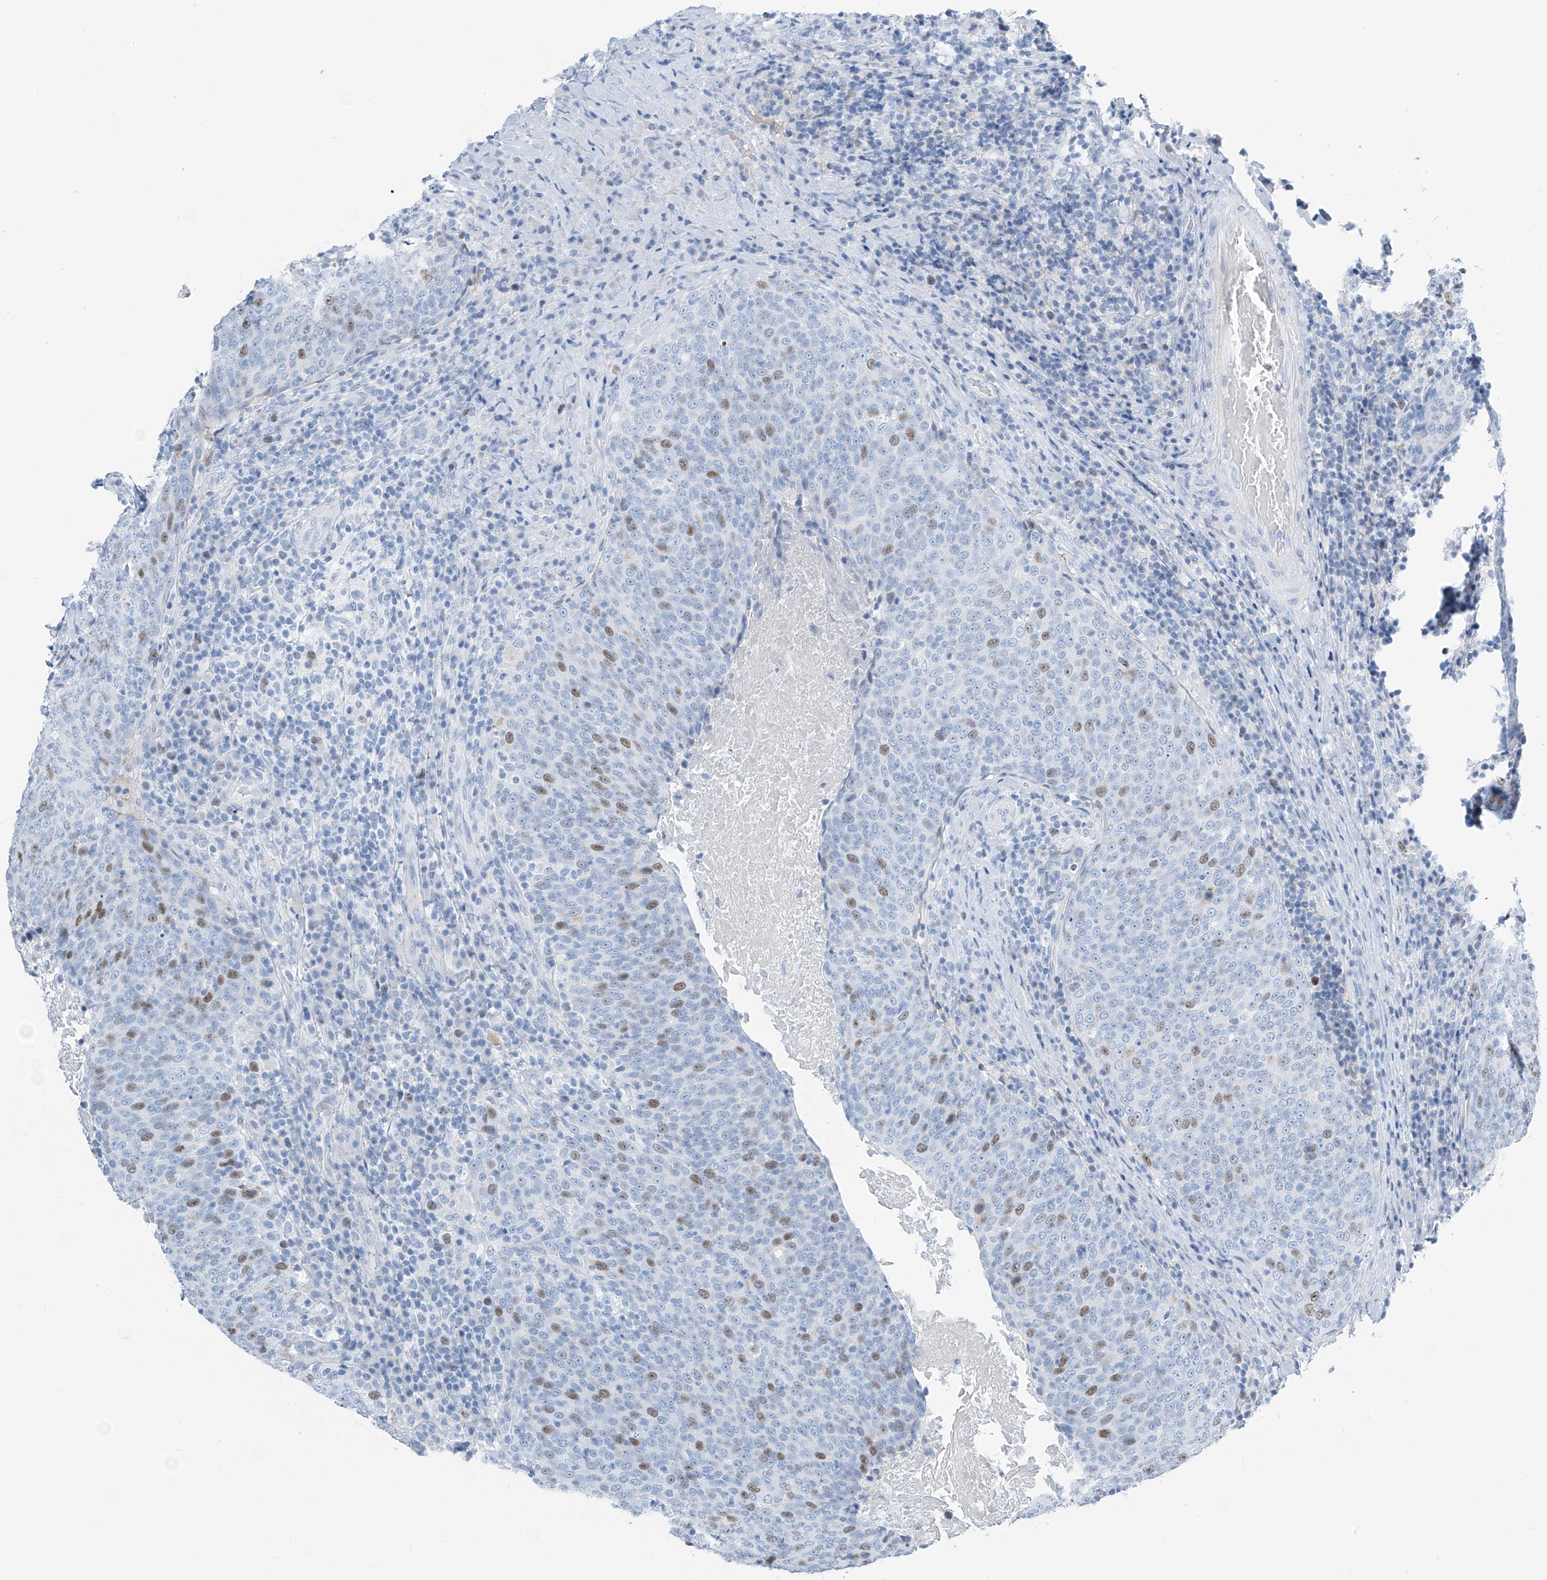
{"staining": {"intensity": "moderate", "quantity": "<25%", "location": "nuclear"}, "tissue": "head and neck cancer", "cell_type": "Tumor cells", "image_type": "cancer", "snomed": [{"axis": "morphology", "description": "Squamous cell carcinoma, NOS"}, {"axis": "morphology", "description": "Squamous cell carcinoma, metastatic, NOS"}, {"axis": "topography", "description": "Lymph node"}, {"axis": "topography", "description": "Head-Neck"}], "caption": "Protein expression analysis of human head and neck cancer reveals moderate nuclear expression in about <25% of tumor cells.", "gene": "SGO2", "patient": {"sex": "male", "age": 62}}